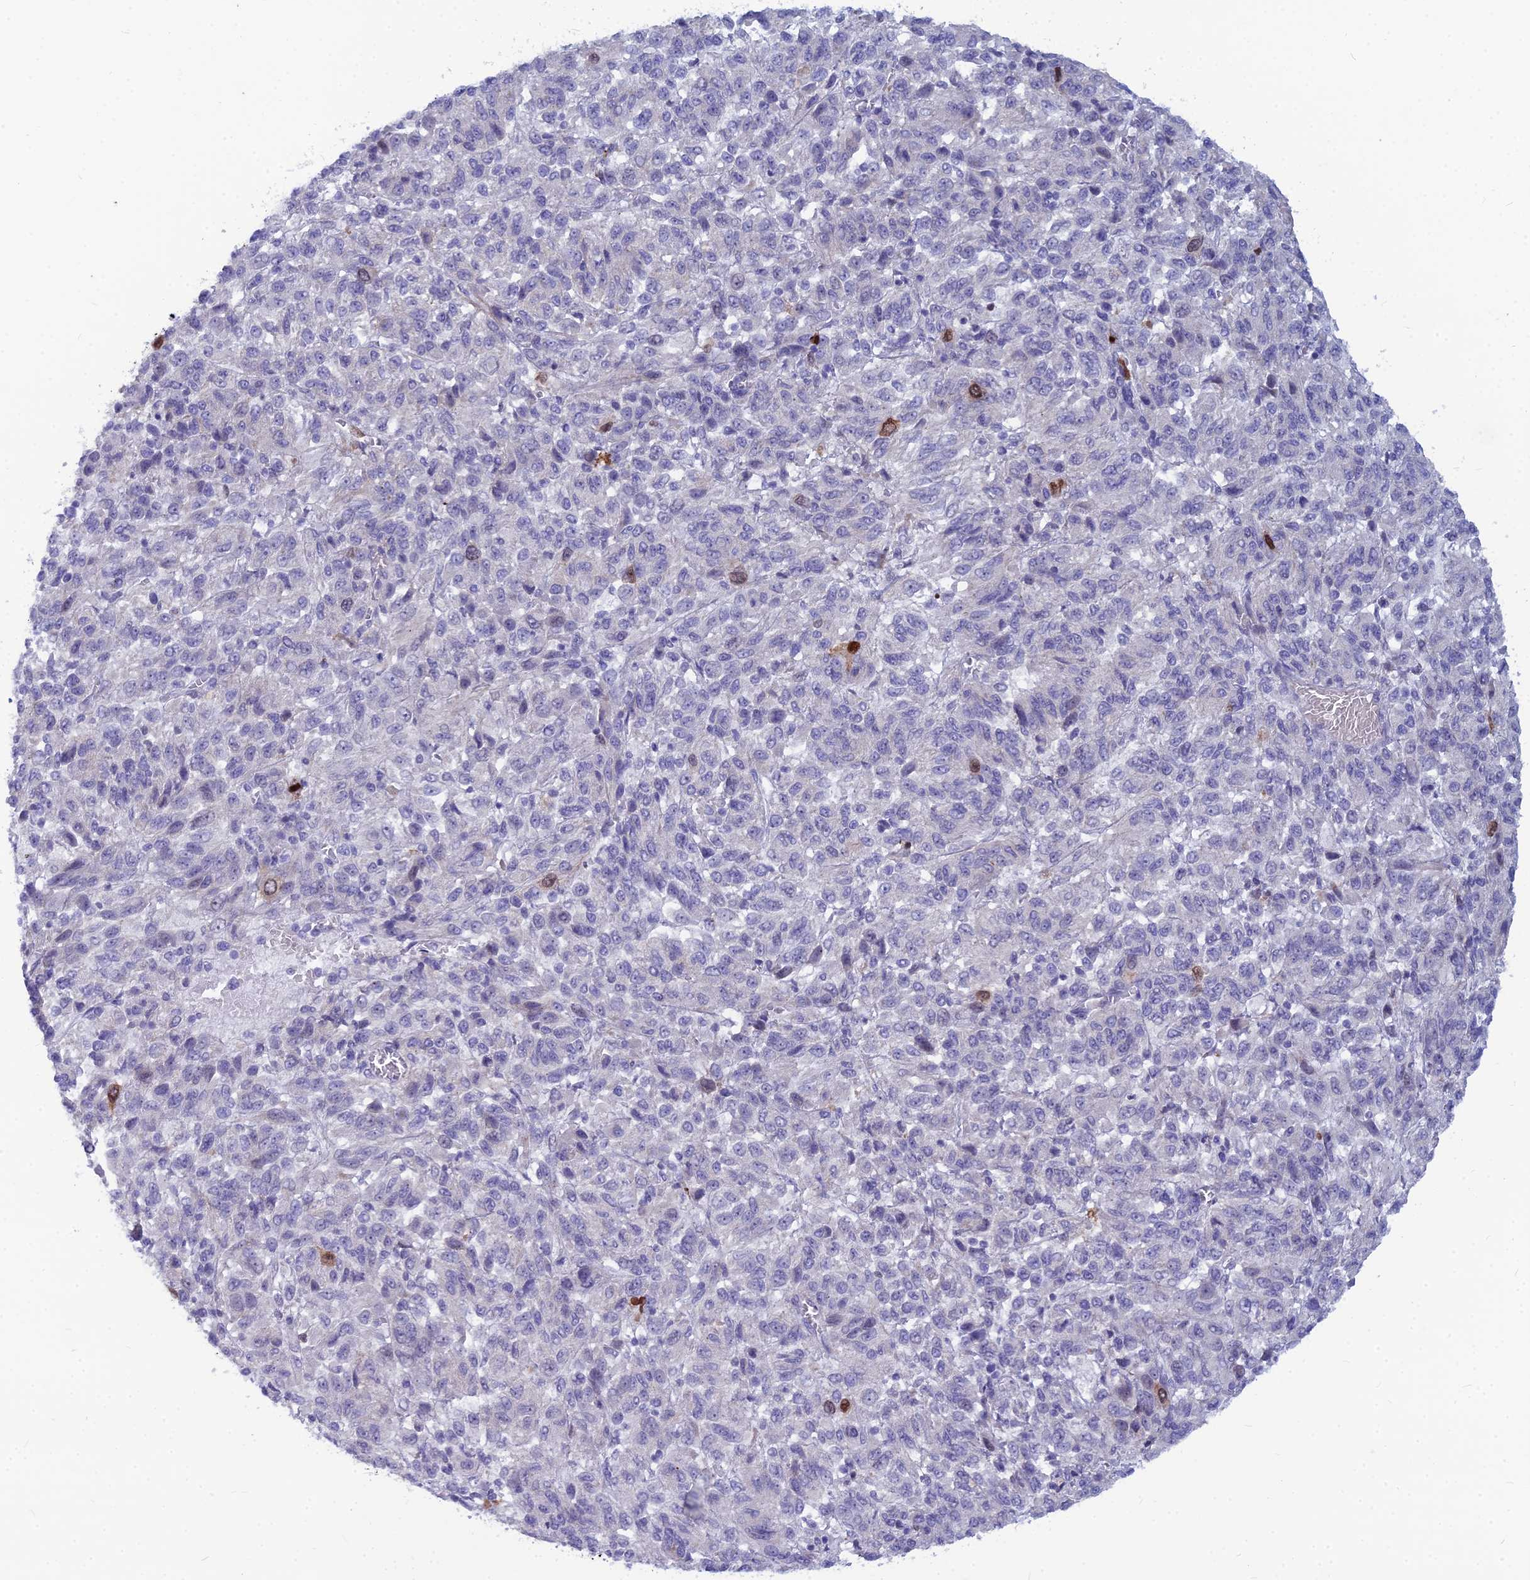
{"staining": {"intensity": "moderate", "quantity": "<25%", "location": "nuclear"}, "tissue": "melanoma", "cell_type": "Tumor cells", "image_type": "cancer", "snomed": [{"axis": "morphology", "description": "Malignant melanoma, Metastatic site"}, {"axis": "topography", "description": "Lung"}], "caption": "Human melanoma stained with a protein marker demonstrates moderate staining in tumor cells.", "gene": "NUSAP1", "patient": {"sex": "male", "age": 64}}